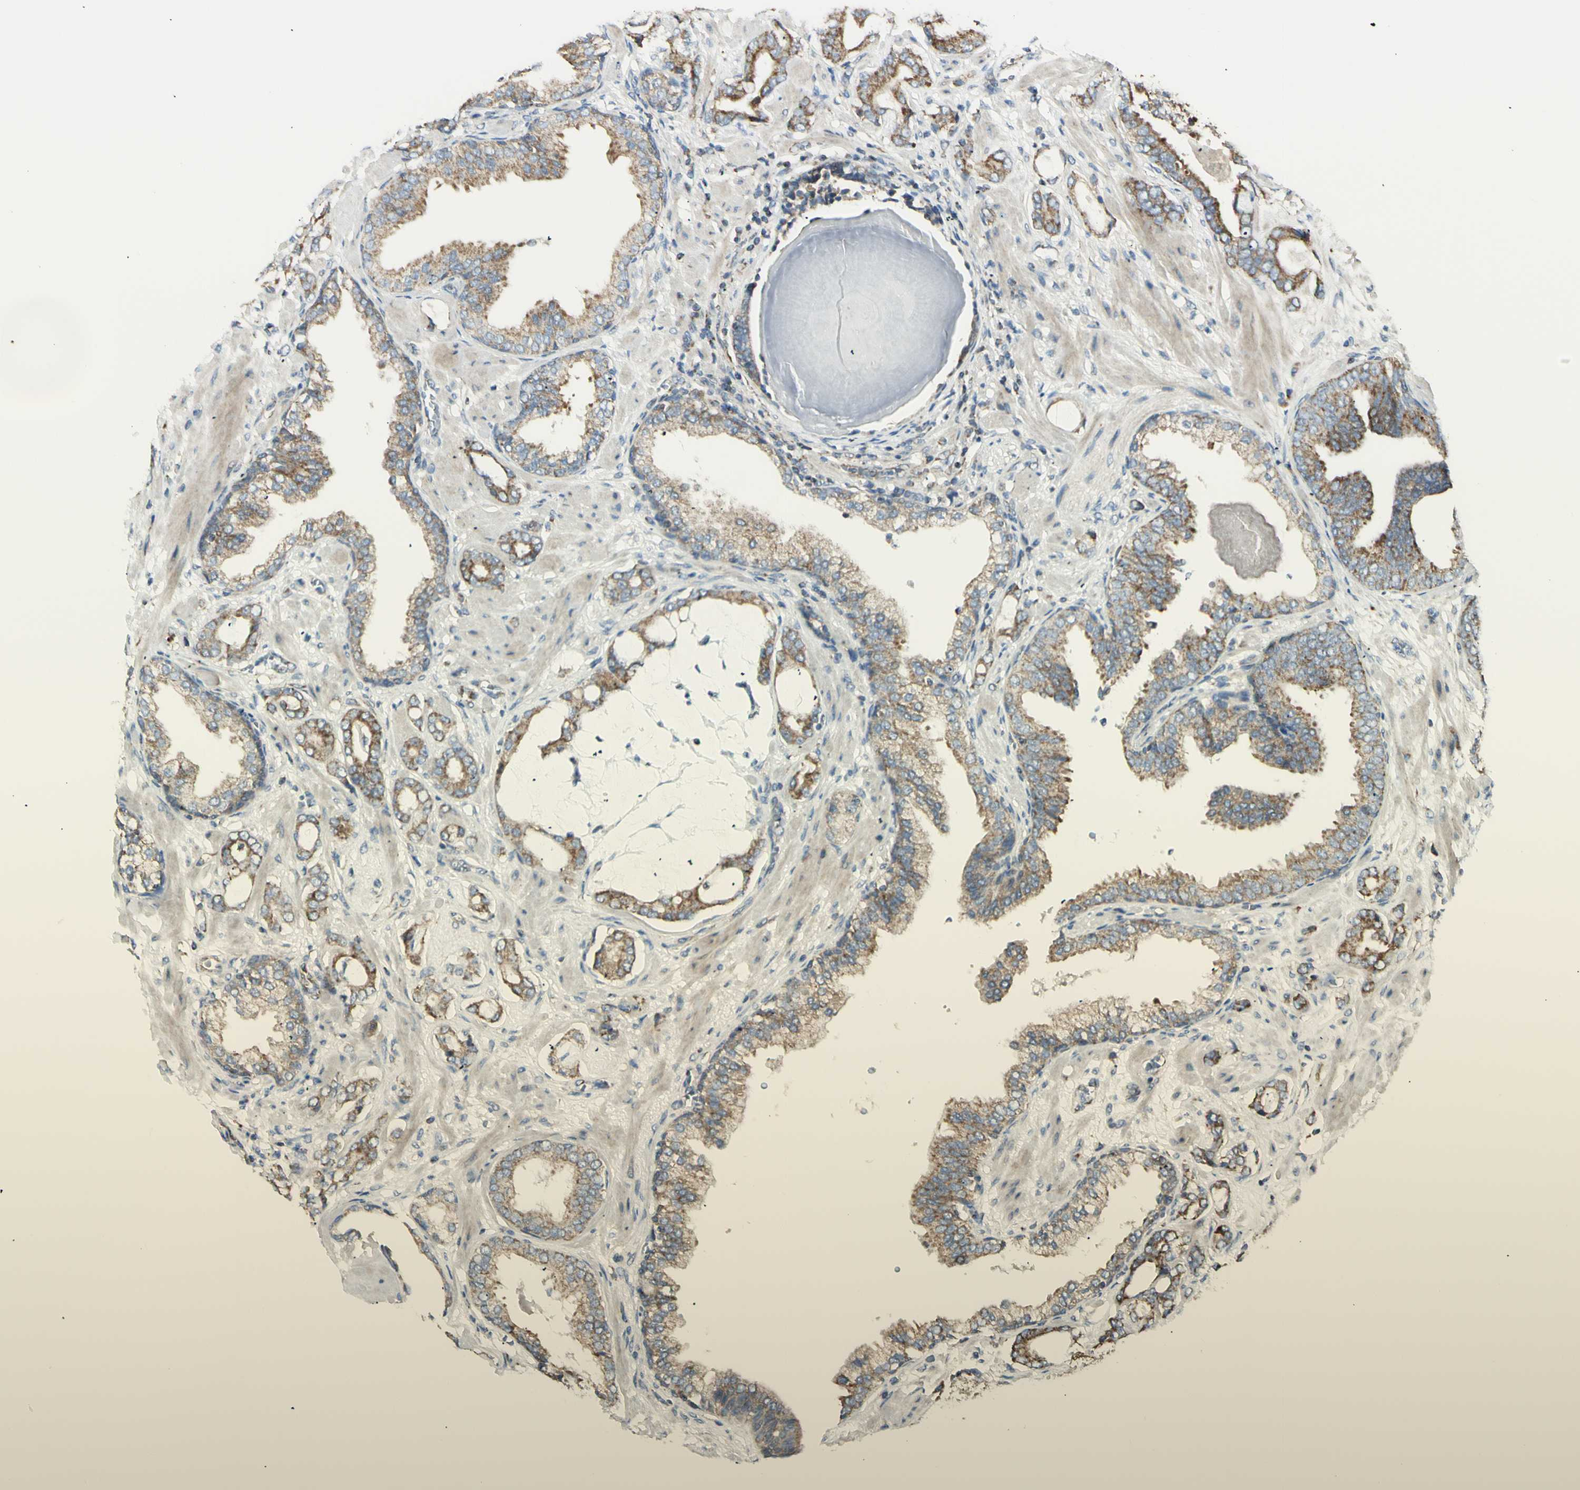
{"staining": {"intensity": "weak", "quantity": ">75%", "location": "cytoplasmic/membranous"}, "tissue": "prostate cancer", "cell_type": "Tumor cells", "image_type": "cancer", "snomed": [{"axis": "morphology", "description": "Adenocarcinoma, Low grade"}, {"axis": "topography", "description": "Prostate"}], "caption": "Immunohistochemical staining of human adenocarcinoma (low-grade) (prostate) displays weak cytoplasmic/membranous protein expression in about >75% of tumor cells.", "gene": "LETM1", "patient": {"sex": "male", "age": 53}}